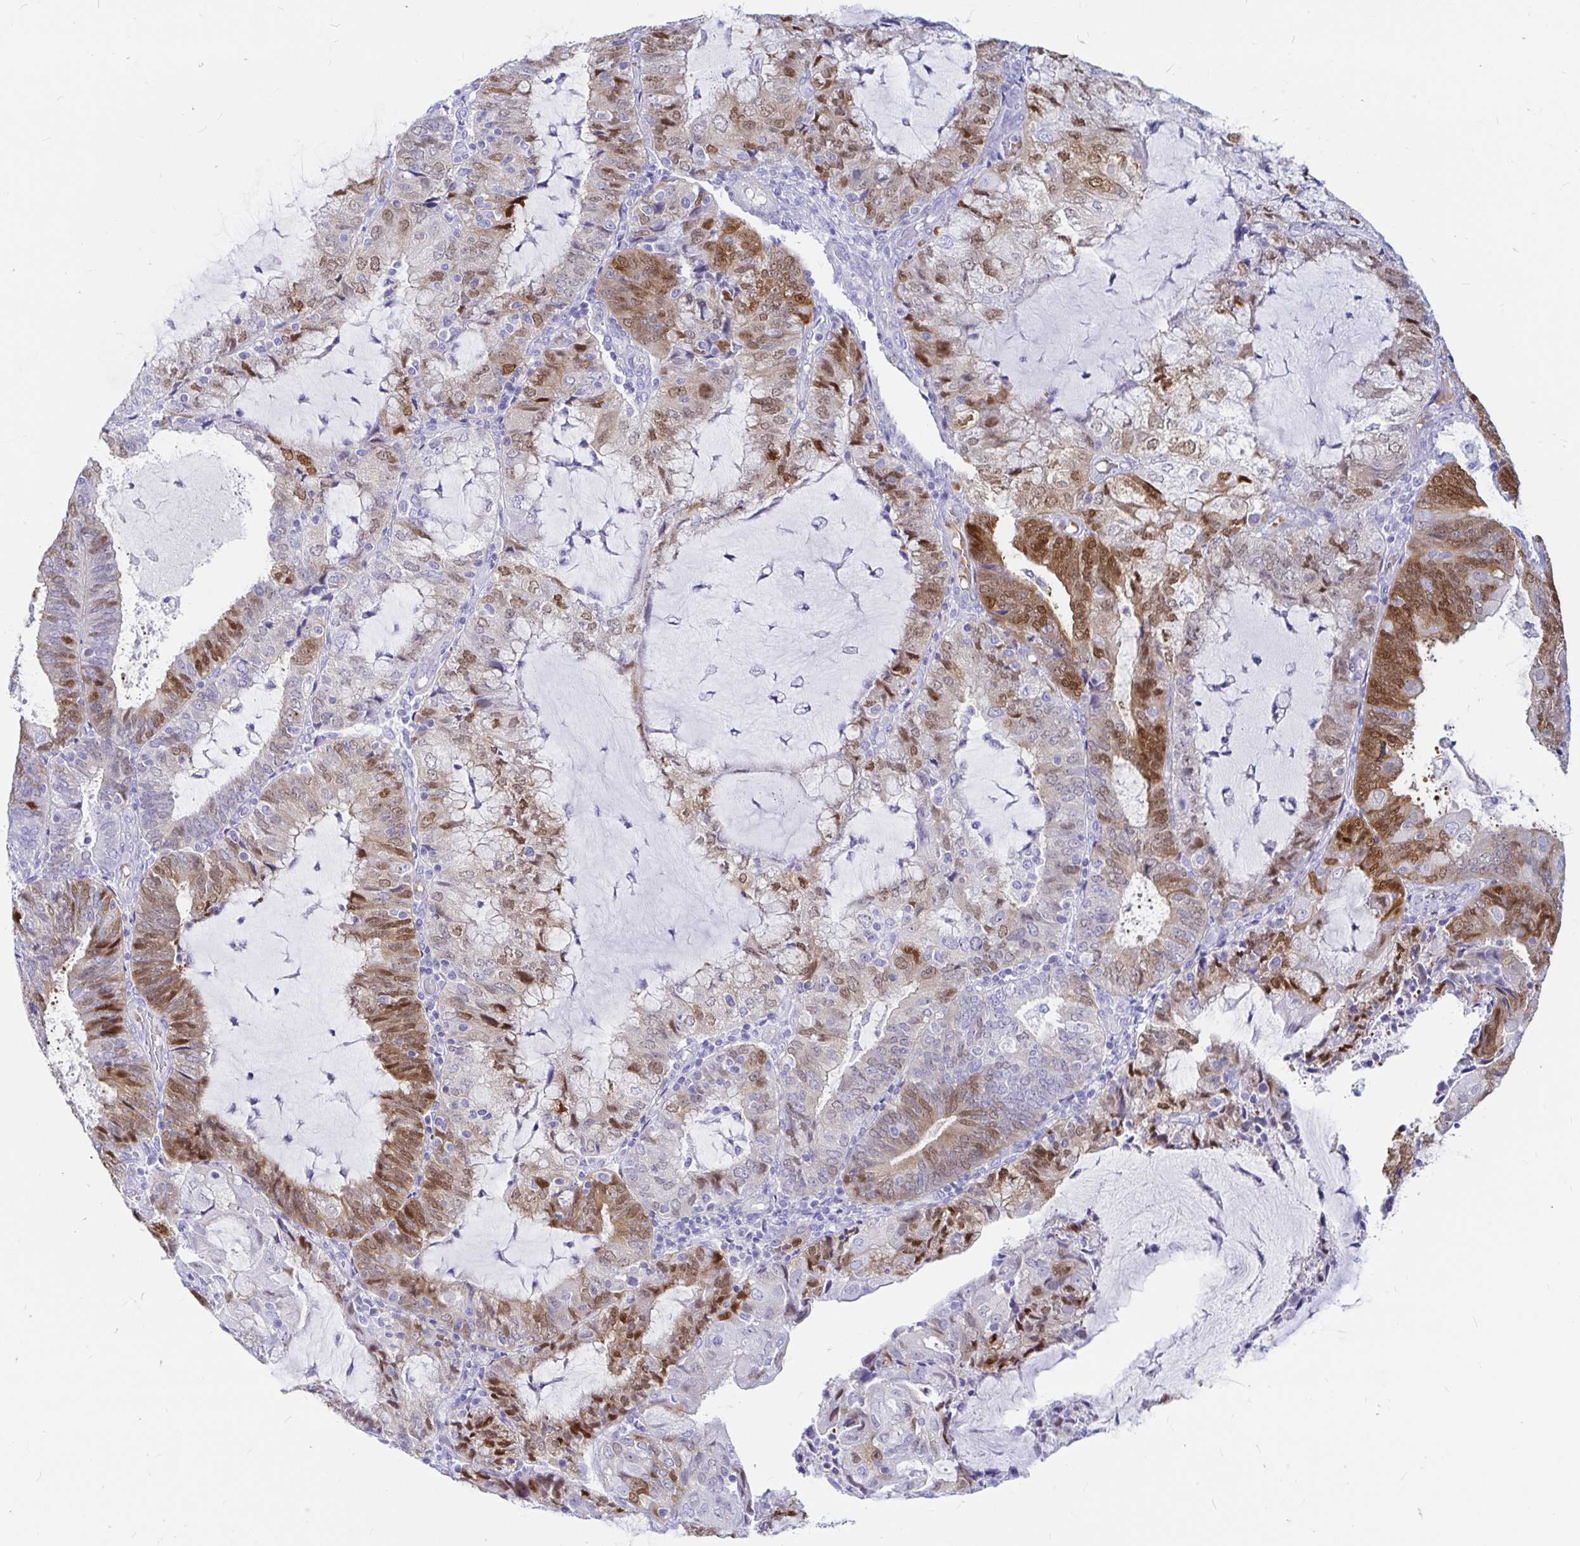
{"staining": {"intensity": "moderate", "quantity": "25%-75%", "location": "cytoplasmic/membranous,nuclear"}, "tissue": "endometrial cancer", "cell_type": "Tumor cells", "image_type": "cancer", "snomed": [{"axis": "morphology", "description": "Adenocarcinoma, NOS"}, {"axis": "topography", "description": "Endometrium"}], "caption": "Immunohistochemical staining of adenocarcinoma (endometrial) shows medium levels of moderate cytoplasmic/membranous and nuclear positivity in approximately 25%-75% of tumor cells. (IHC, brightfield microscopy, high magnification).", "gene": "PPP1R1B", "patient": {"sex": "female", "age": 81}}